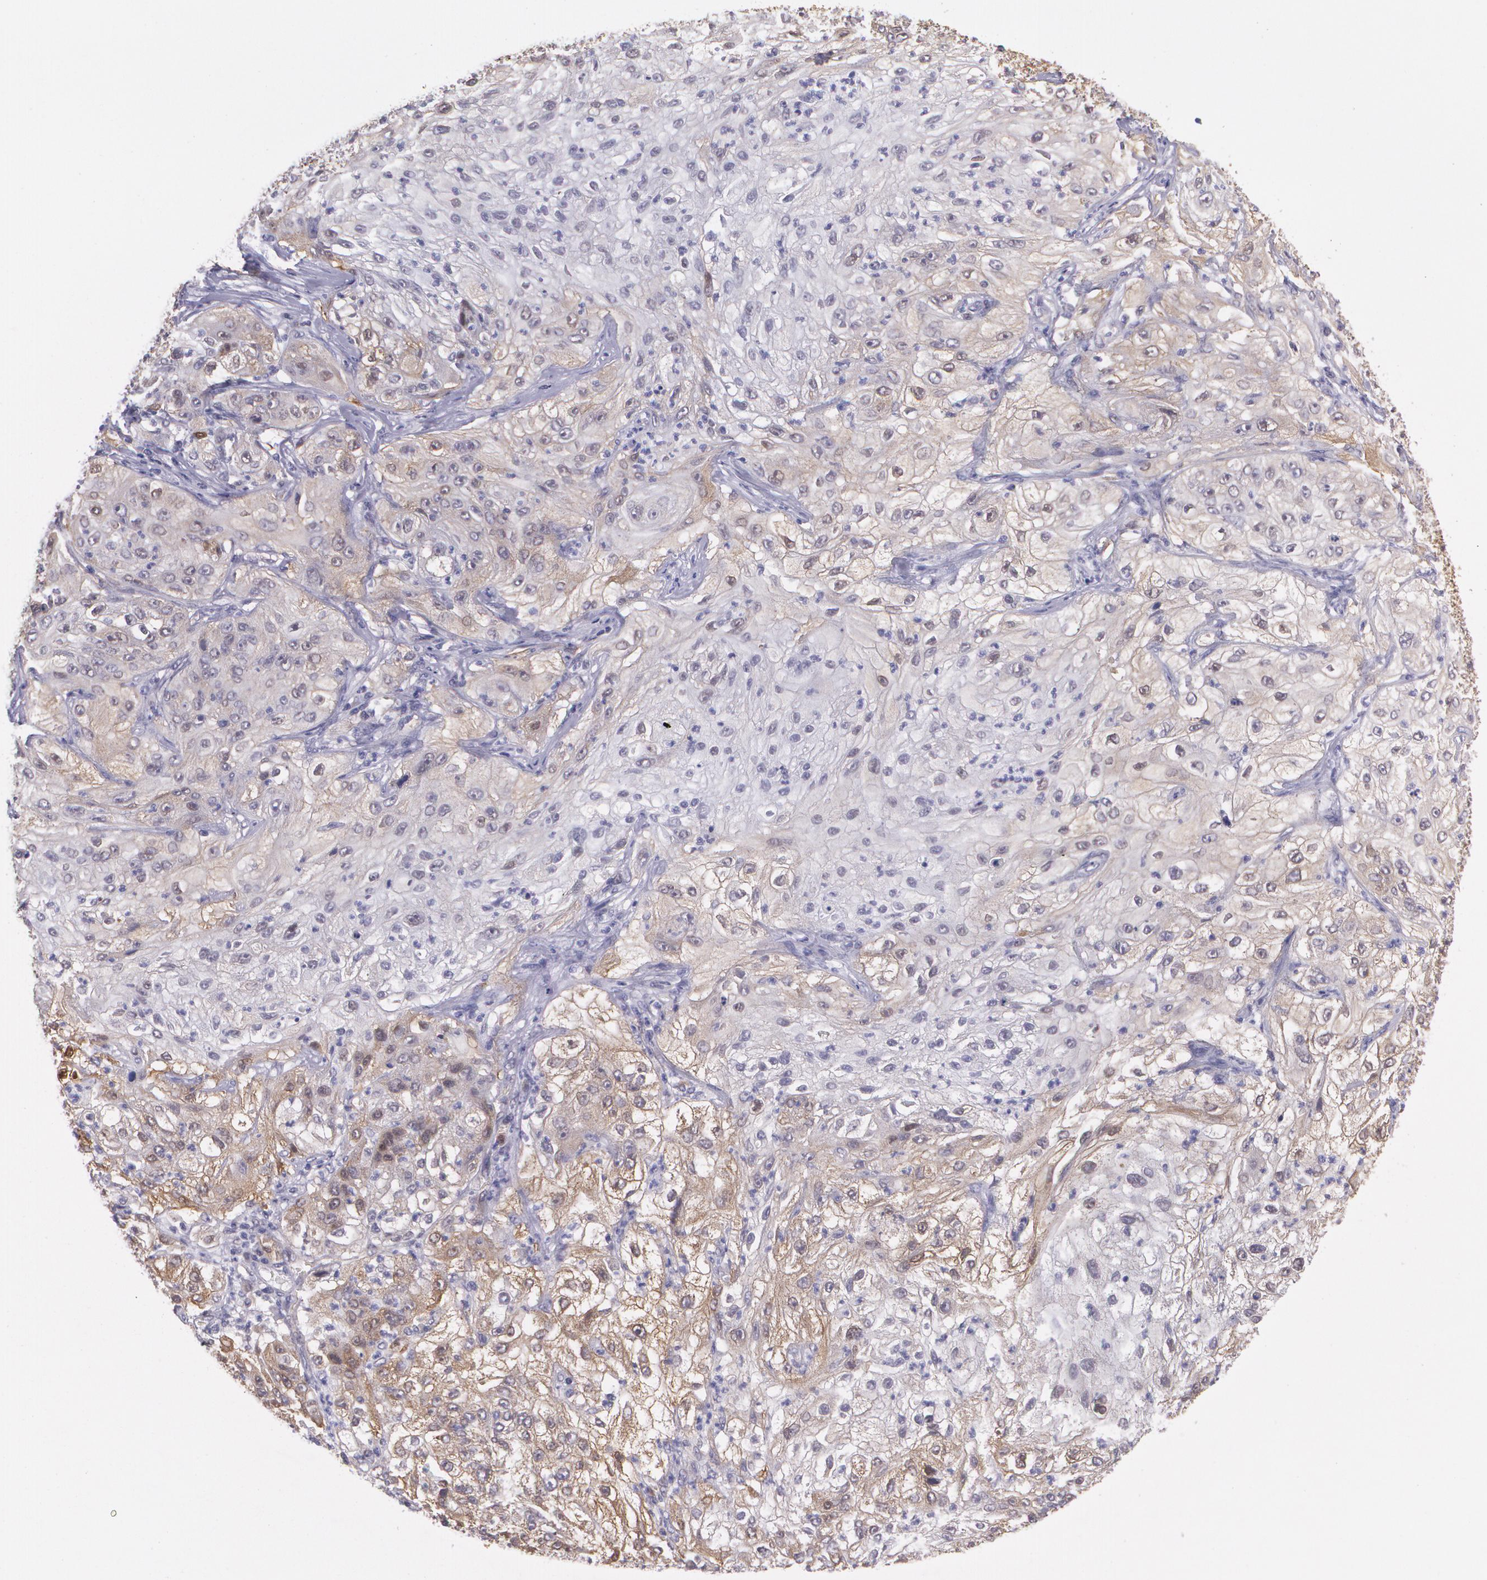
{"staining": {"intensity": "weak", "quantity": "25%-75%", "location": "cytoplasmic/membranous"}, "tissue": "lung cancer", "cell_type": "Tumor cells", "image_type": "cancer", "snomed": [{"axis": "morphology", "description": "Inflammation, NOS"}, {"axis": "morphology", "description": "Squamous cell carcinoma, NOS"}, {"axis": "topography", "description": "Lymph node"}, {"axis": "topography", "description": "Soft tissue"}, {"axis": "topography", "description": "Lung"}], "caption": "IHC micrograph of neoplastic tissue: human squamous cell carcinoma (lung) stained using immunohistochemistry shows low levels of weak protein expression localized specifically in the cytoplasmic/membranous of tumor cells, appearing as a cytoplasmic/membranous brown color.", "gene": "HSPH1", "patient": {"sex": "male", "age": 66}}